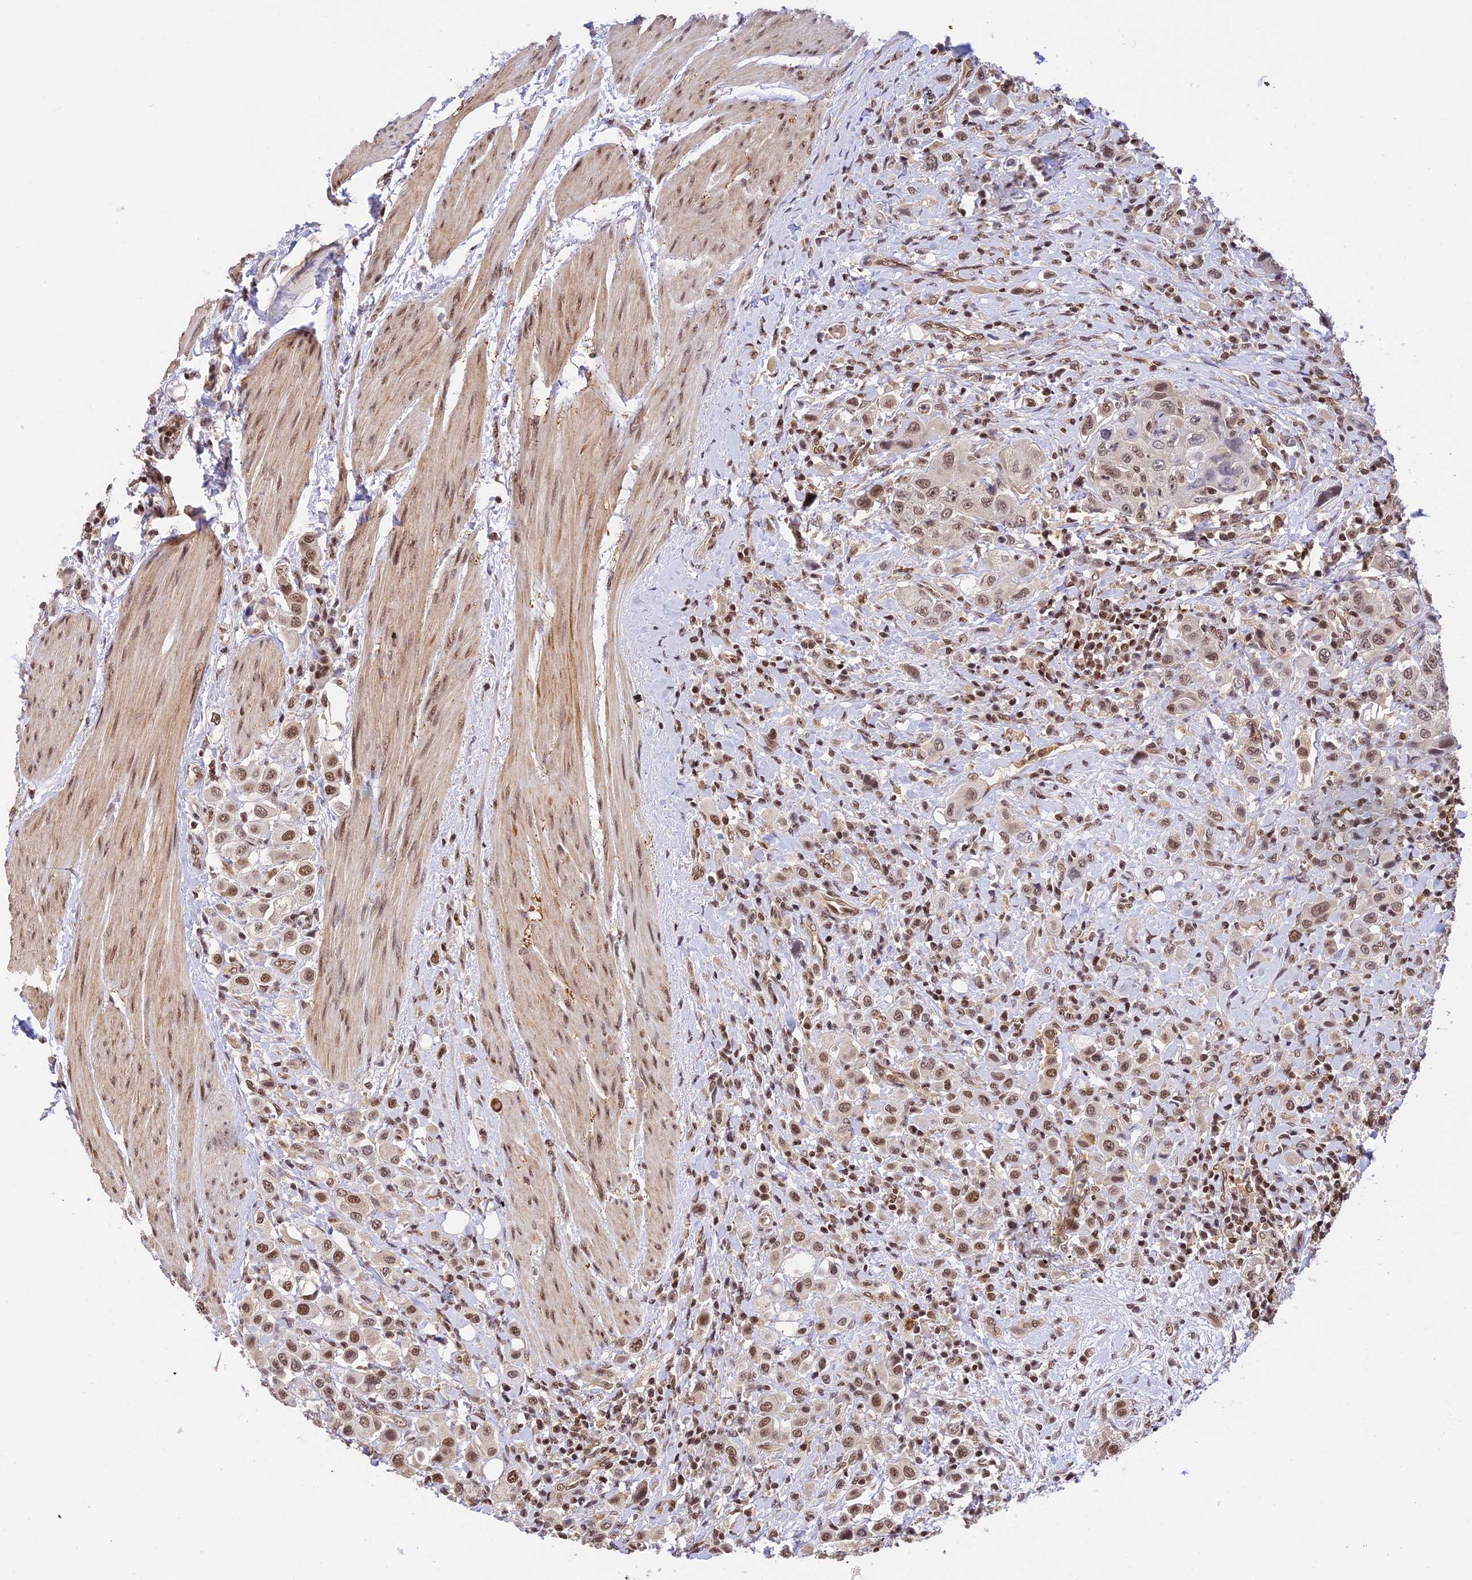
{"staining": {"intensity": "moderate", "quantity": ">75%", "location": "nuclear"}, "tissue": "urothelial cancer", "cell_type": "Tumor cells", "image_type": "cancer", "snomed": [{"axis": "morphology", "description": "Urothelial carcinoma, High grade"}, {"axis": "topography", "description": "Urinary bladder"}], "caption": "Urothelial cancer stained for a protein displays moderate nuclear positivity in tumor cells. (DAB (3,3'-diaminobenzidine) = brown stain, brightfield microscopy at high magnification).", "gene": "THAP11", "patient": {"sex": "male", "age": 50}}